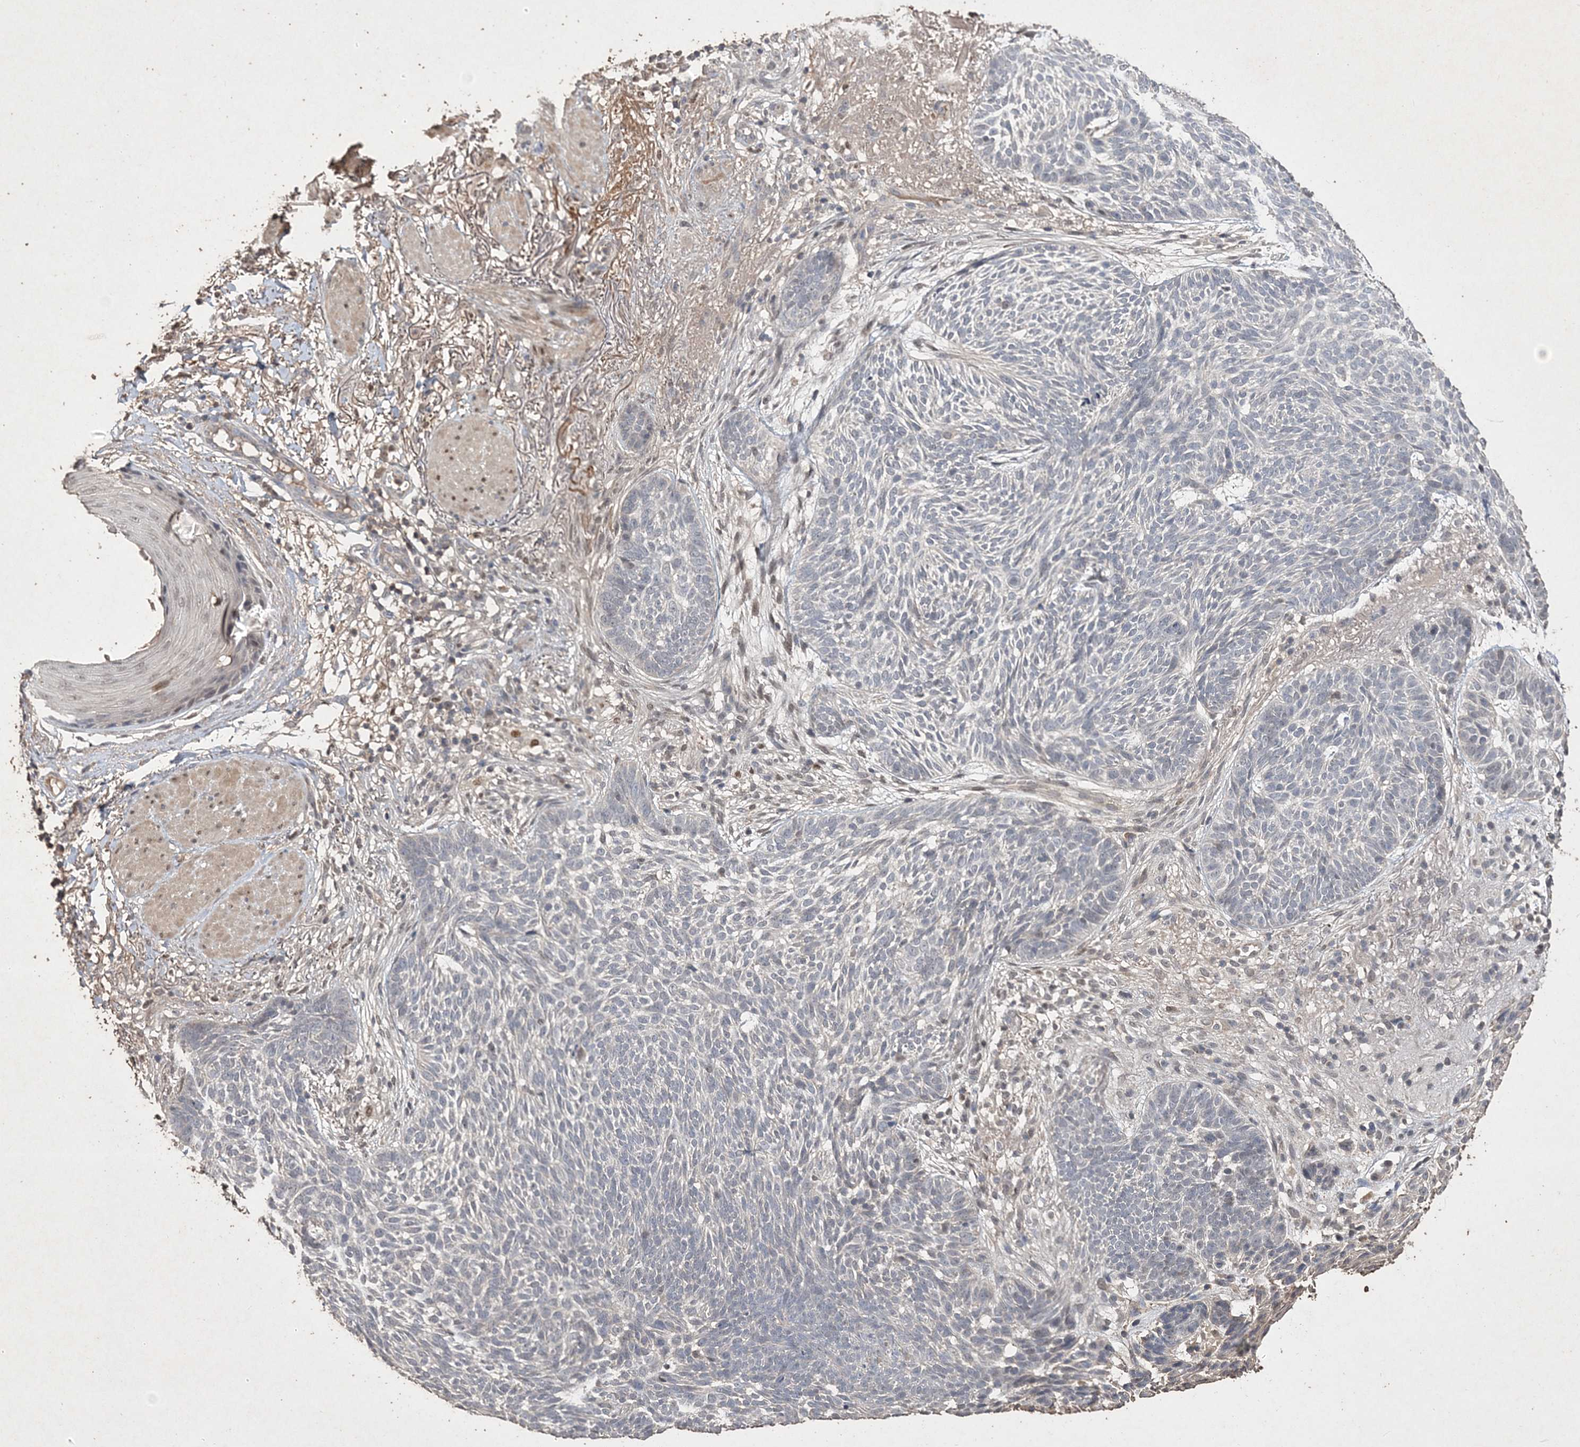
{"staining": {"intensity": "negative", "quantity": "none", "location": "none"}, "tissue": "skin cancer", "cell_type": "Tumor cells", "image_type": "cancer", "snomed": [{"axis": "morphology", "description": "Normal tissue, NOS"}, {"axis": "morphology", "description": "Basal cell carcinoma"}, {"axis": "topography", "description": "Skin"}], "caption": "There is no significant expression in tumor cells of basal cell carcinoma (skin).", "gene": "C3orf38", "patient": {"sex": "male", "age": 64}}